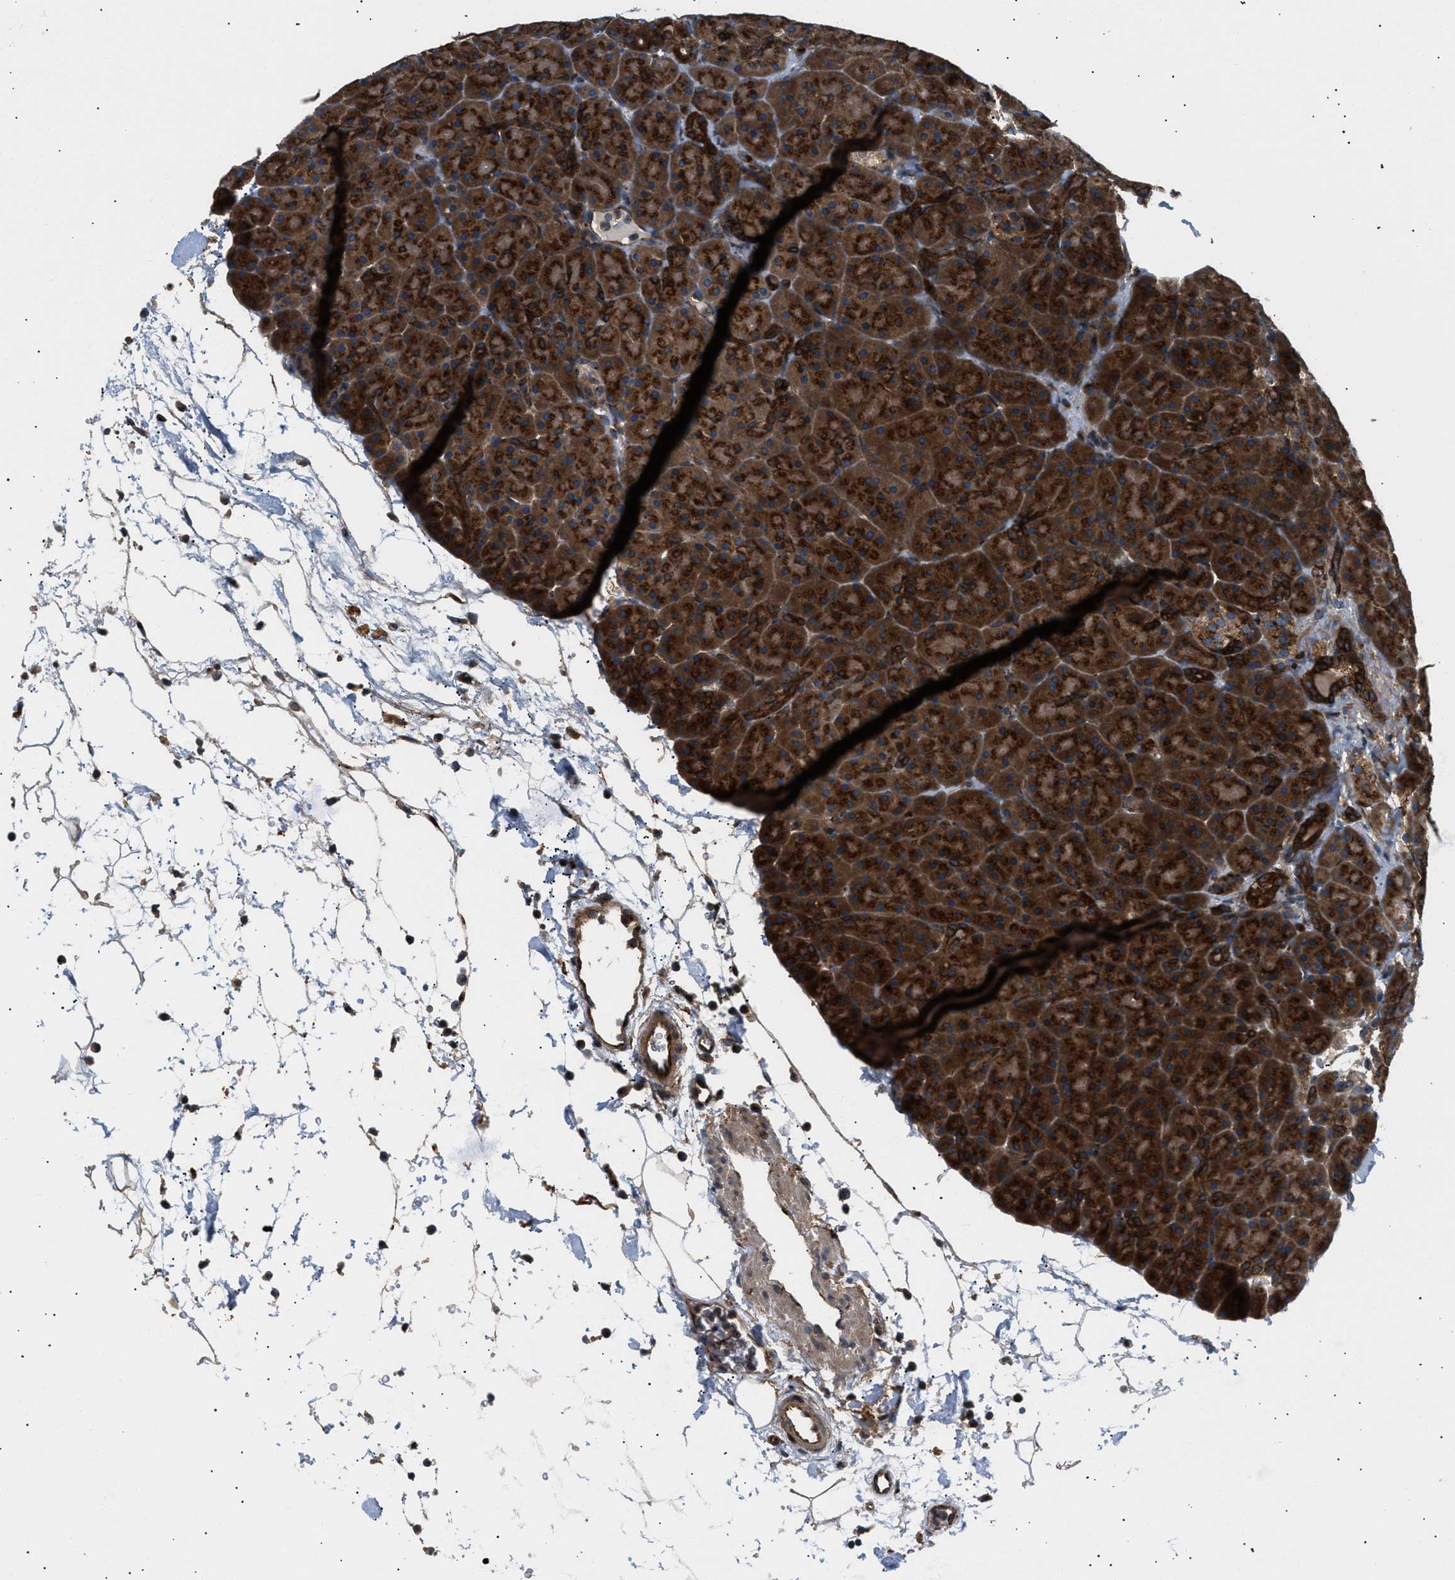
{"staining": {"intensity": "strong", "quantity": ">75%", "location": "cytoplasmic/membranous"}, "tissue": "pancreas", "cell_type": "Exocrine glandular cells", "image_type": "normal", "snomed": [{"axis": "morphology", "description": "Normal tissue, NOS"}, {"axis": "topography", "description": "Pancreas"}], "caption": "Approximately >75% of exocrine glandular cells in unremarkable pancreas demonstrate strong cytoplasmic/membranous protein expression as visualized by brown immunohistochemical staining.", "gene": "LYSMD3", "patient": {"sex": "male", "age": 66}}